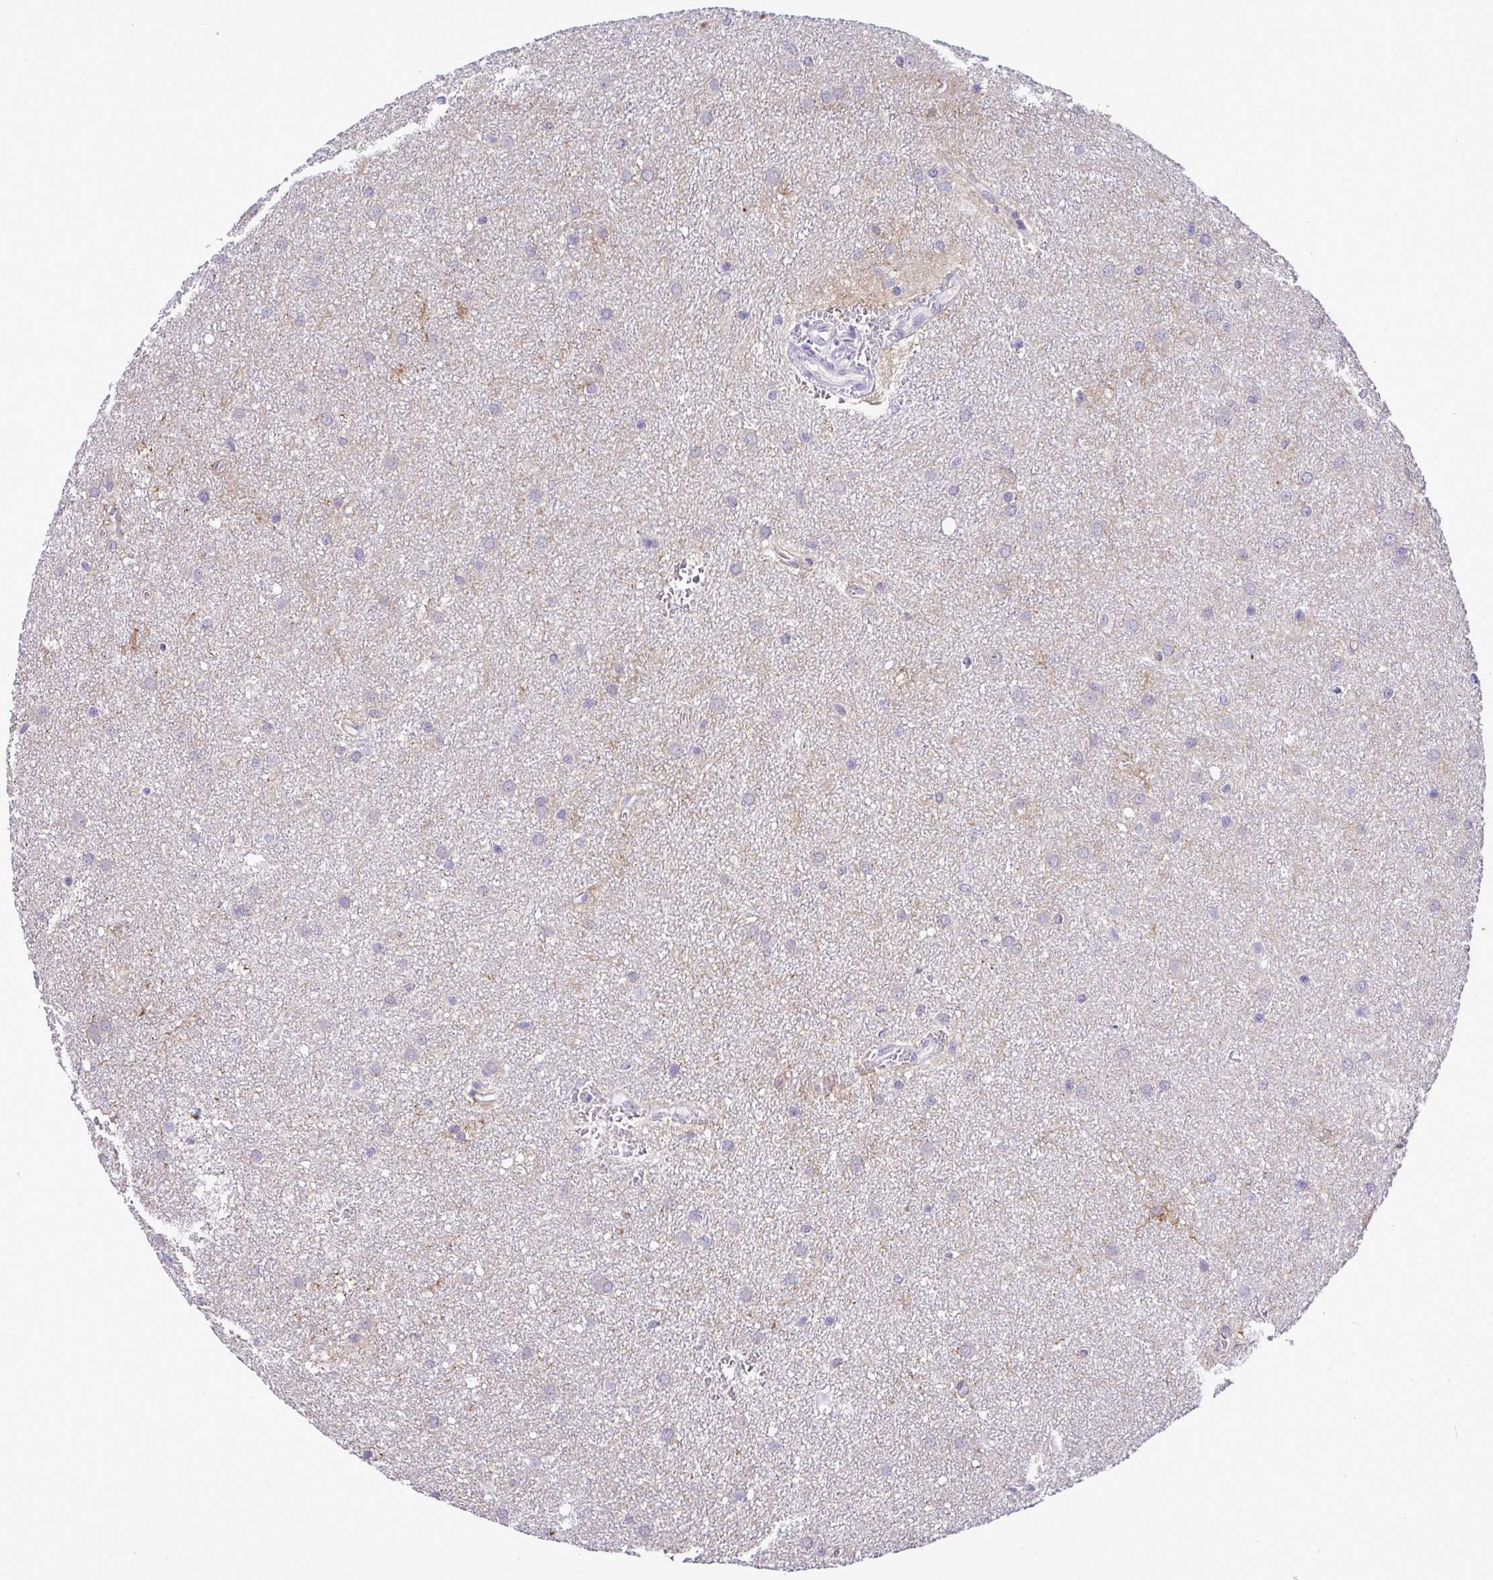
{"staining": {"intensity": "weak", "quantity": "<25%", "location": "cytoplasmic/membranous"}, "tissue": "glioma", "cell_type": "Tumor cells", "image_type": "cancer", "snomed": [{"axis": "morphology", "description": "Glioma, malignant, Low grade"}, {"axis": "topography", "description": "Cerebellum"}], "caption": "Immunohistochemical staining of glioma exhibits no significant expression in tumor cells.", "gene": "TMEM41A", "patient": {"sex": "female", "age": 5}}